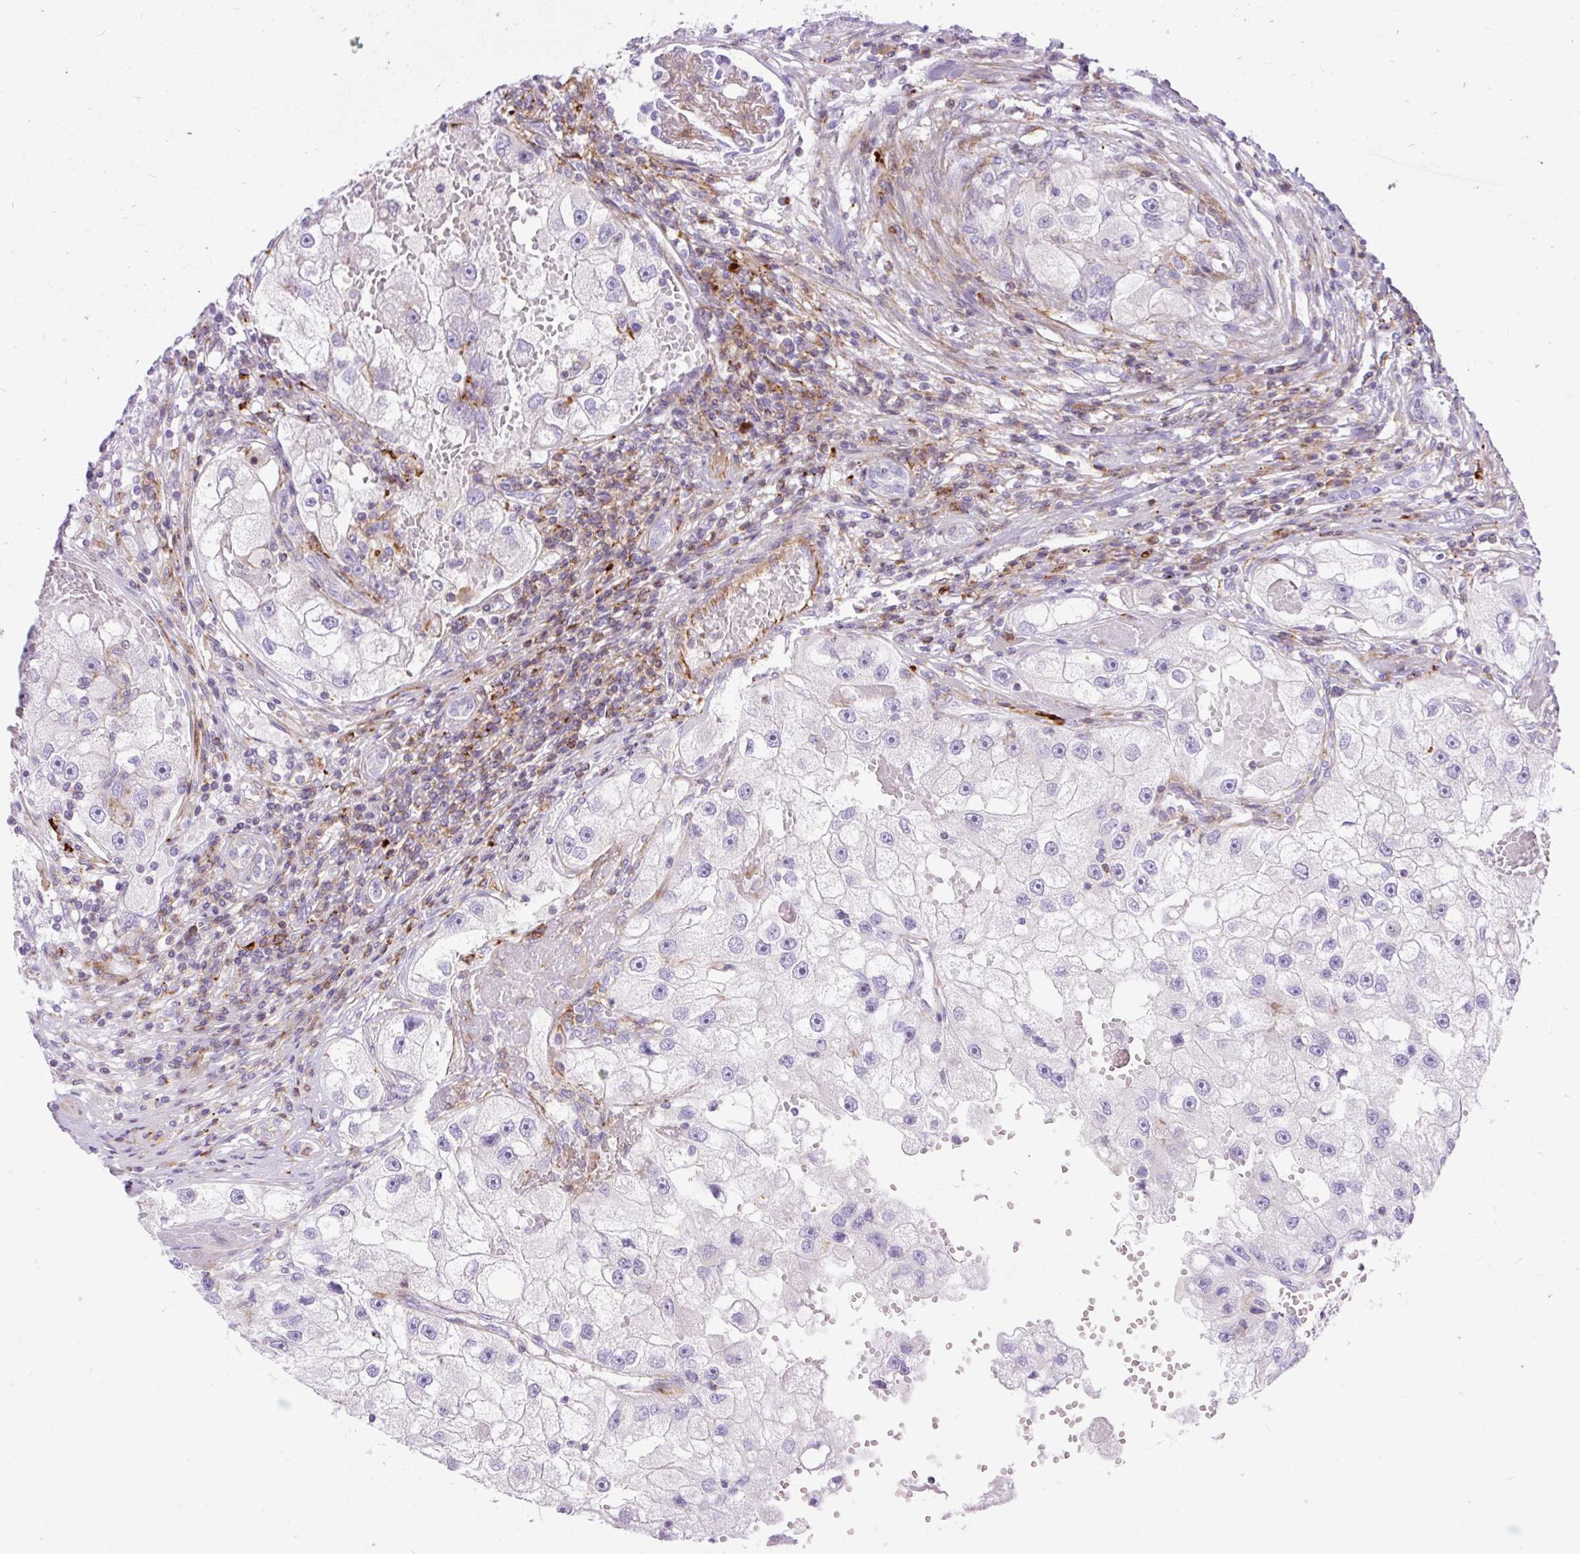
{"staining": {"intensity": "negative", "quantity": "none", "location": "none"}, "tissue": "renal cancer", "cell_type": "Tumor cells", "image_type": "cancer", "snomed": [{"axis": "morphology", "description": "Adenocarcinoma, NOS"}, {"axis": "topography", "description": "Kidney"}], "caption": "Immunohistochemistry of adenocarcinoma (renal) displays no positivity in tumor cells.", "gene": "CORO7-PAM16", "patient": {"sex": "male", "age": 63}}